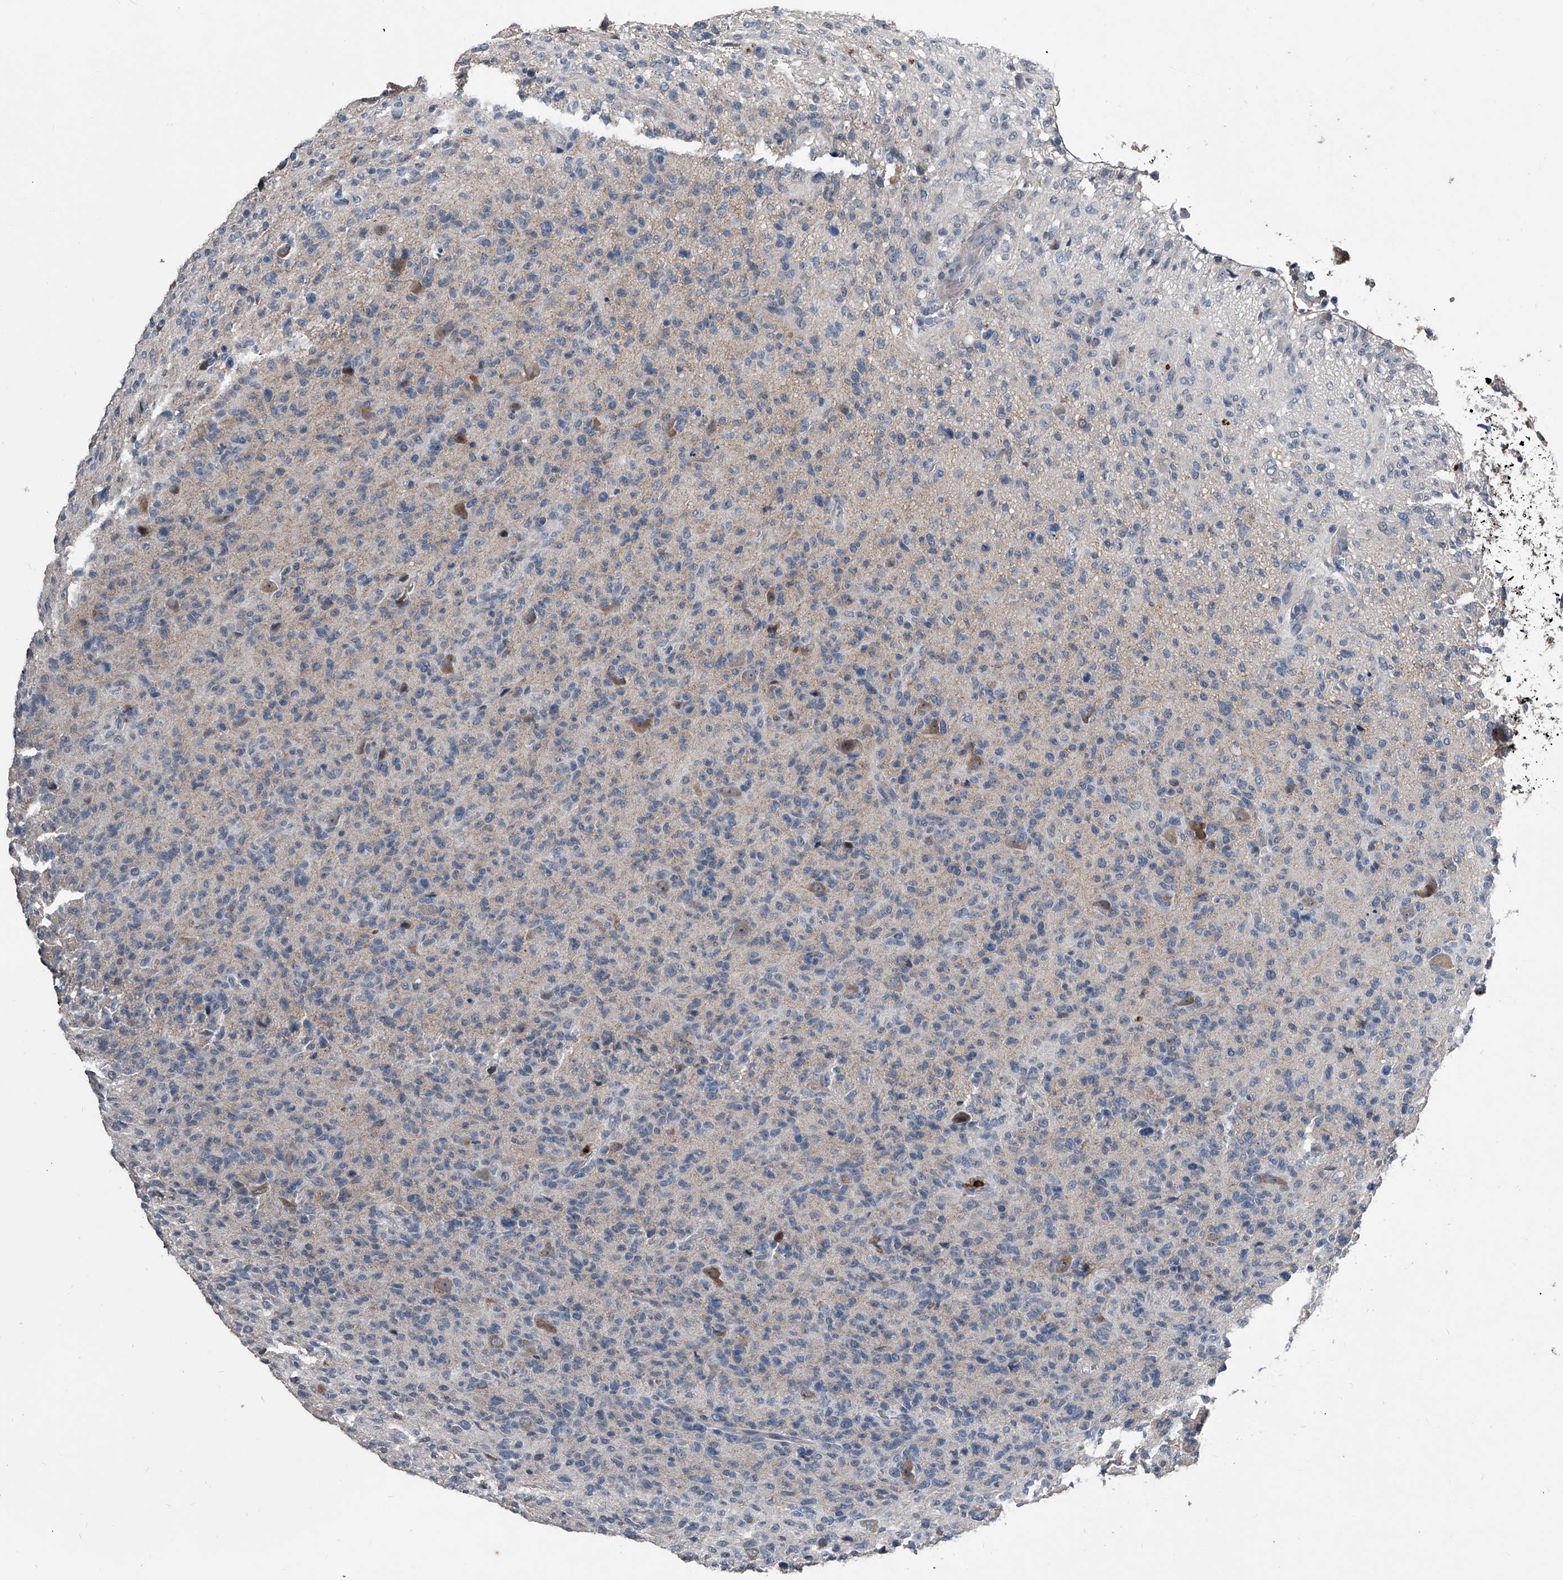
{"staining": {"intensity": "negative", "quantity": "none", "location": "none"}, "tissue": "glioma", "cell_type": "Tumor cells", "image_type": "cancer", "snomed": [{"axis": "morphology", "description": "Glioma, malignant, High grade"}, {"axis": "topography", "description": "Brain"}], "caption": "This is an immunohistochemistry (IHC) histopathology image of human glioma. There is no staining in tumor cells.", "gene": "PHACTR1", "patient": {"sex": "female", "age": 59}}